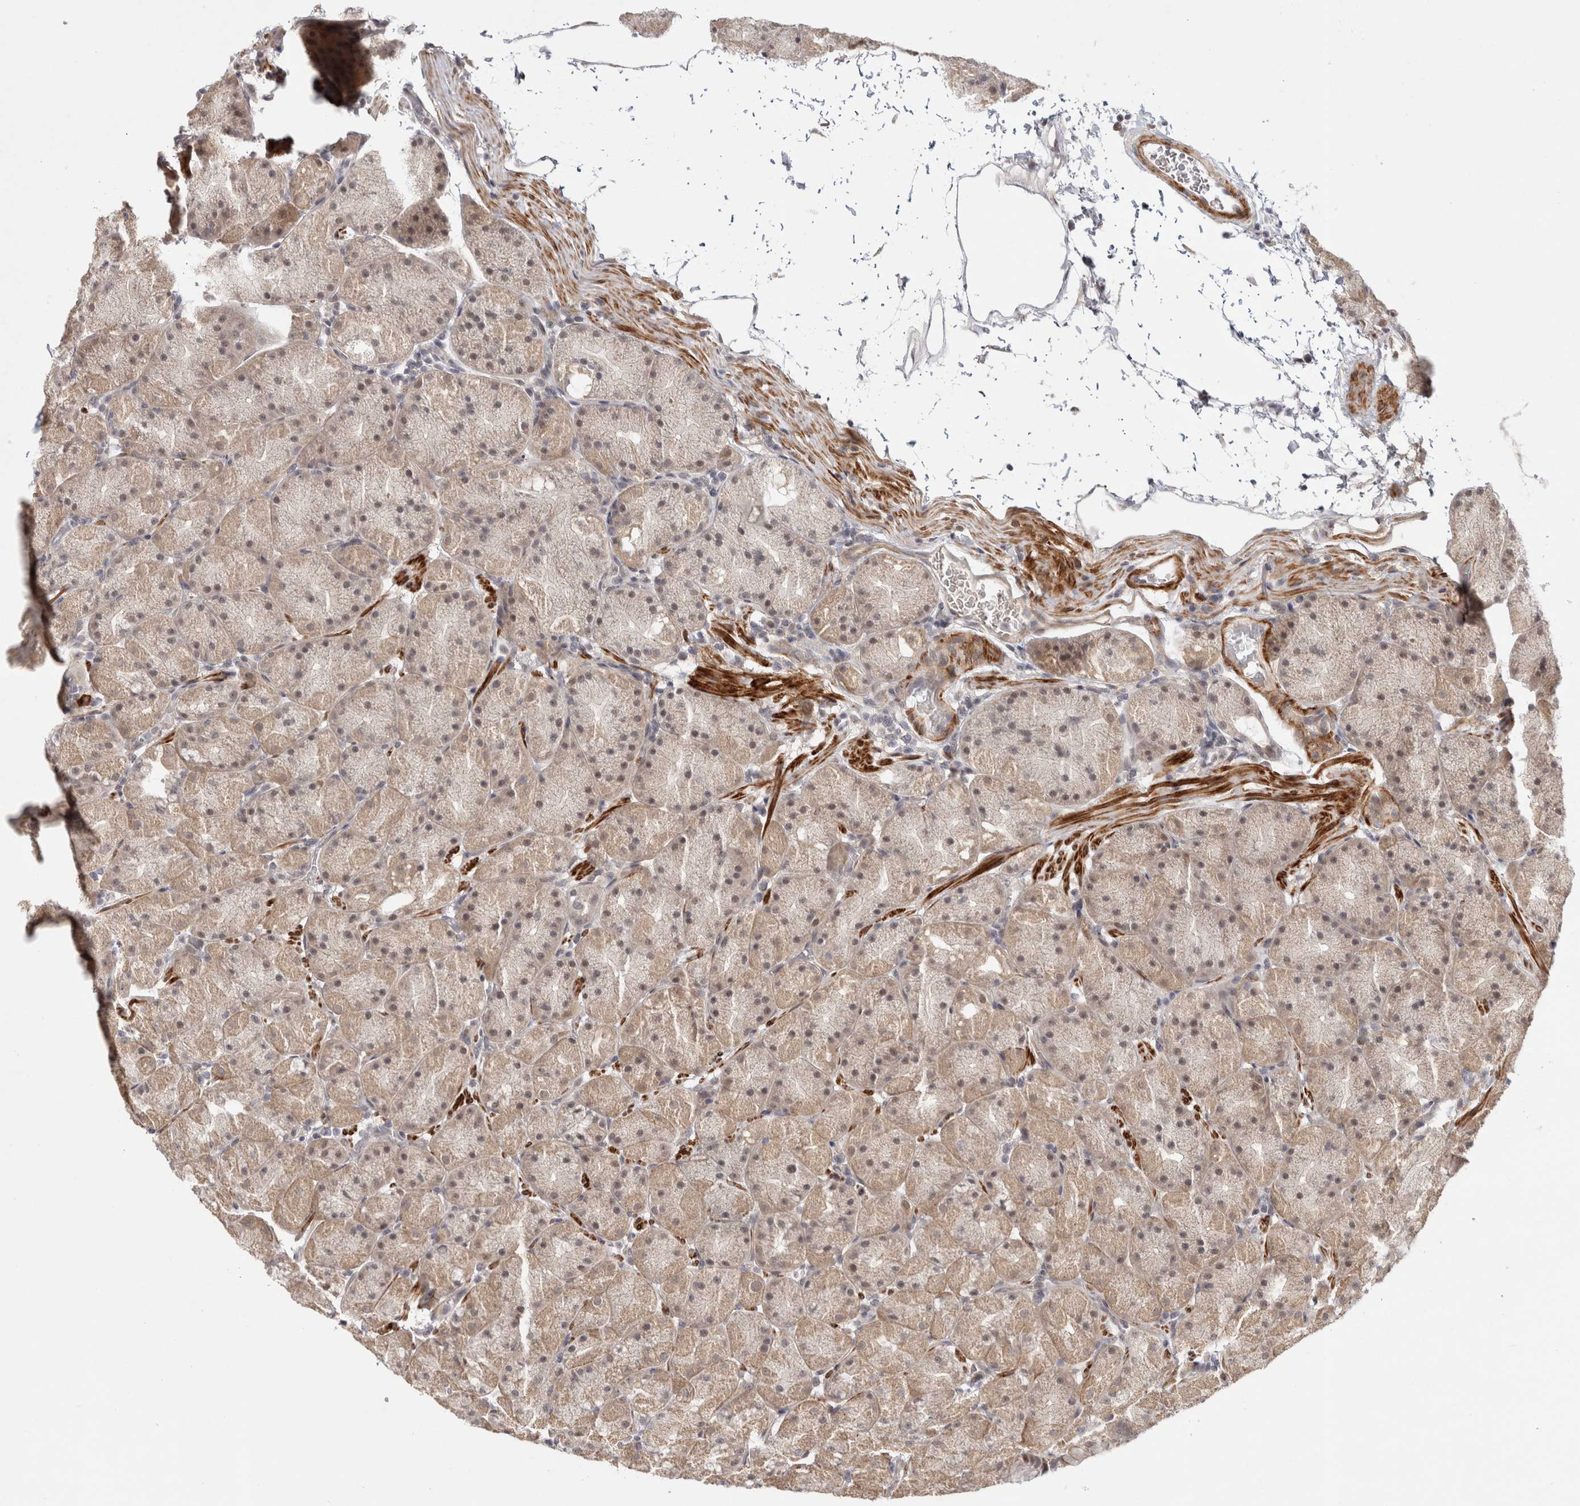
{"staining": {"intensity": "moderate", "quantity": ">75%", "location": "cytoplasmic/membranous,nuclear"}, "tissue": "stomach", "cell_type": "Glandular cells", "image_type": "normal", "snomed": [{"axis": "morphology", "description": "Normal tissue, NOS"}, {"axis": "topography", "description": "Stomach, upper"}, {"axis": "topography", "description": "Stomach"}], "caption": "The micrograph displays a brown stain indicating the presence of a protein in the cytoplasmic/membranous,nuclear of glandular cells in stomach. (IHC, brightfield microscopy, high magnification).", "gene": "ZNF318", "patient": {"sex": "male", "age": 48}}